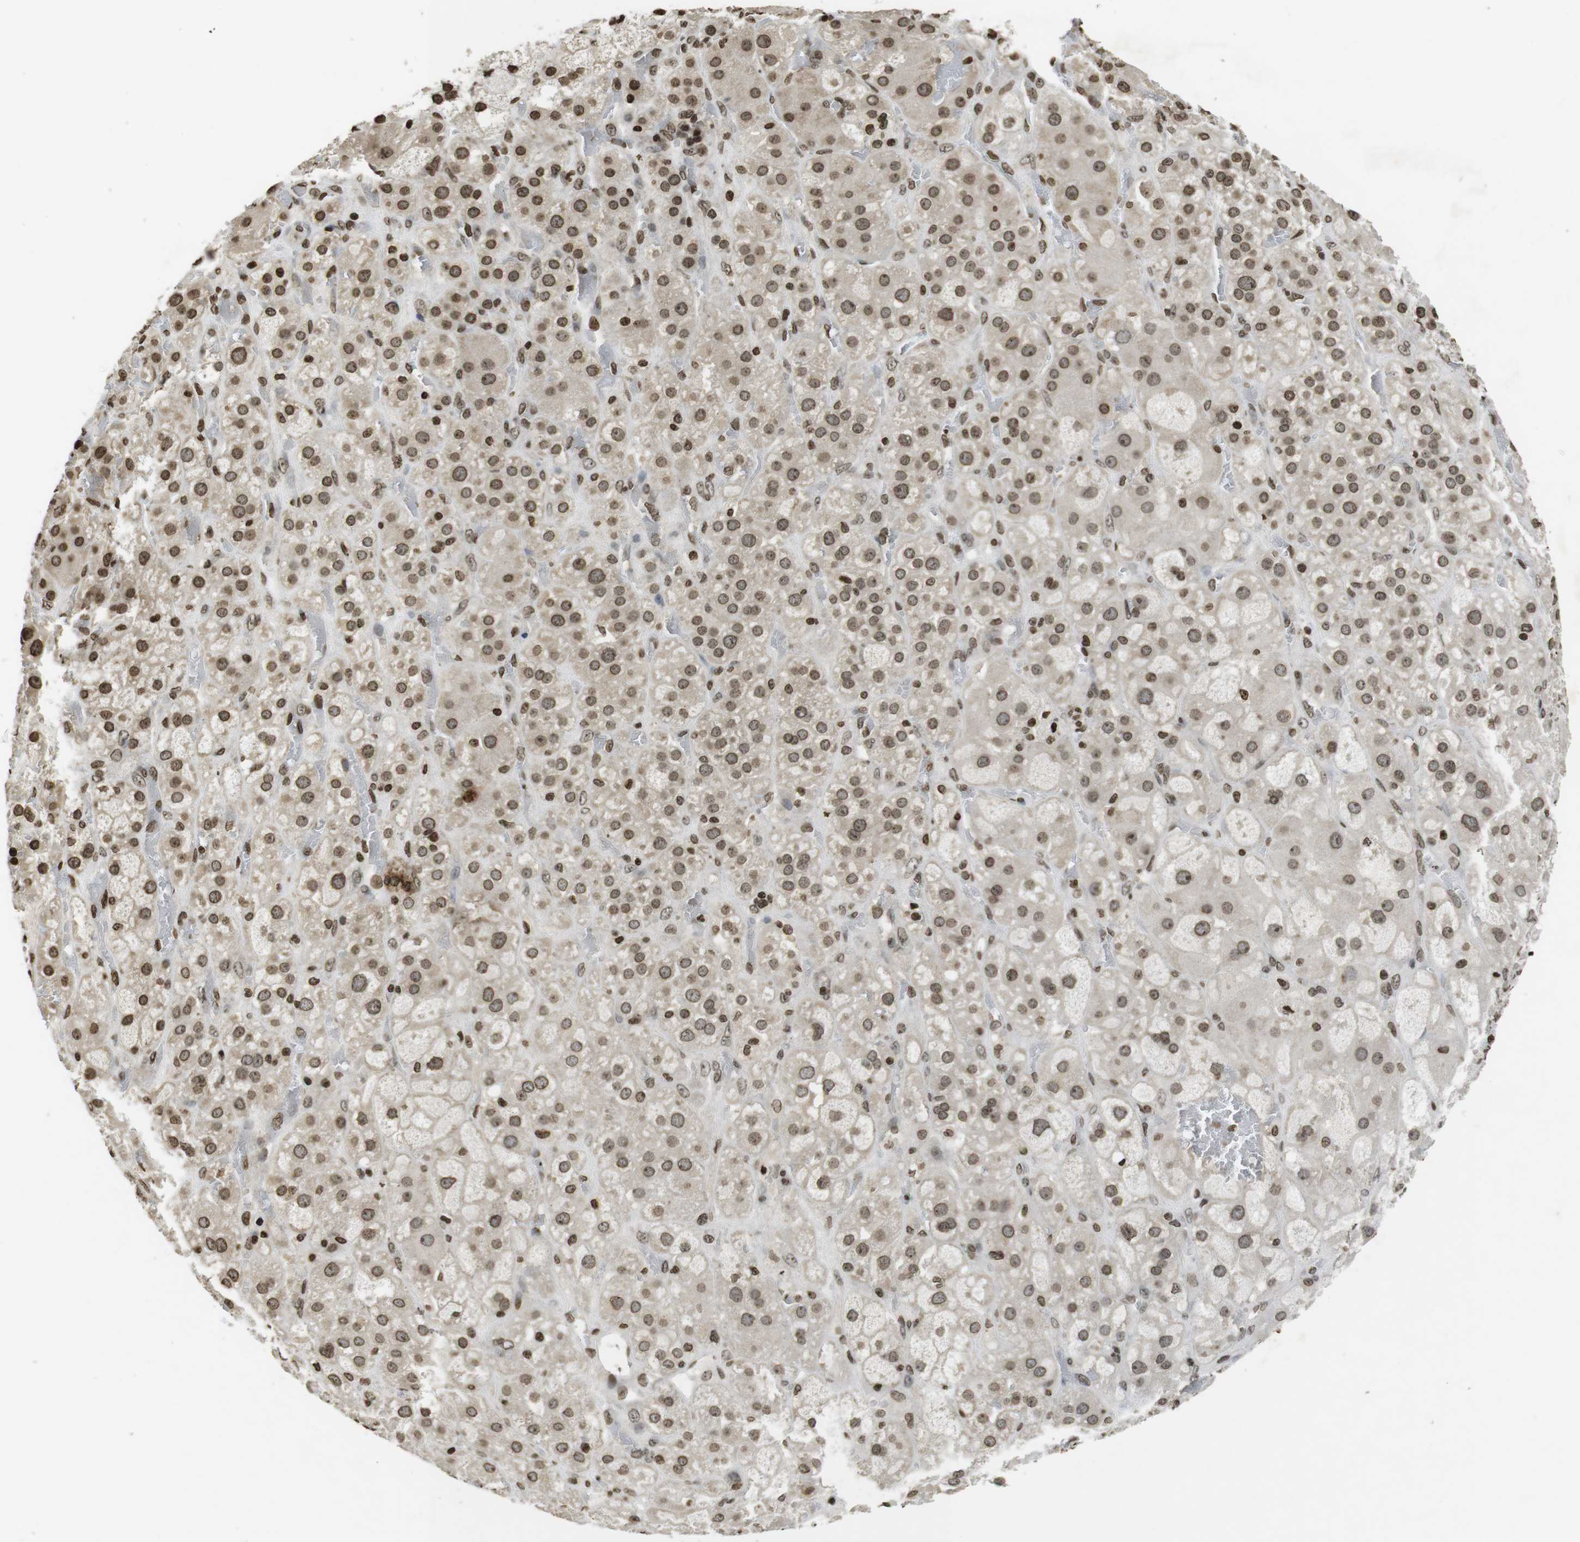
{"staining": {"intensity": "moderate", "quantity": ">75%", "location": "cytoplasmic/membranous,nuclear"}, "tissue": "adrenal gland", "cell_type": "Glandular cells", "image_type": "normal", "snomed": [{"axis": "morphology", "description": "Normal tissue, NOS"}, {"axis": "topography", "description": "Adrenal gland"}], "caption": "Protein staining exhibits moderate cytoplasmic/membranous,nuclear positivity in about >75% of glandular cells in normal adrenal gland. (DAB IHC with brightfield microscopy, high magnification).", "gene": "FOXA3", "patient": {"sex": "female", "age": 47}}